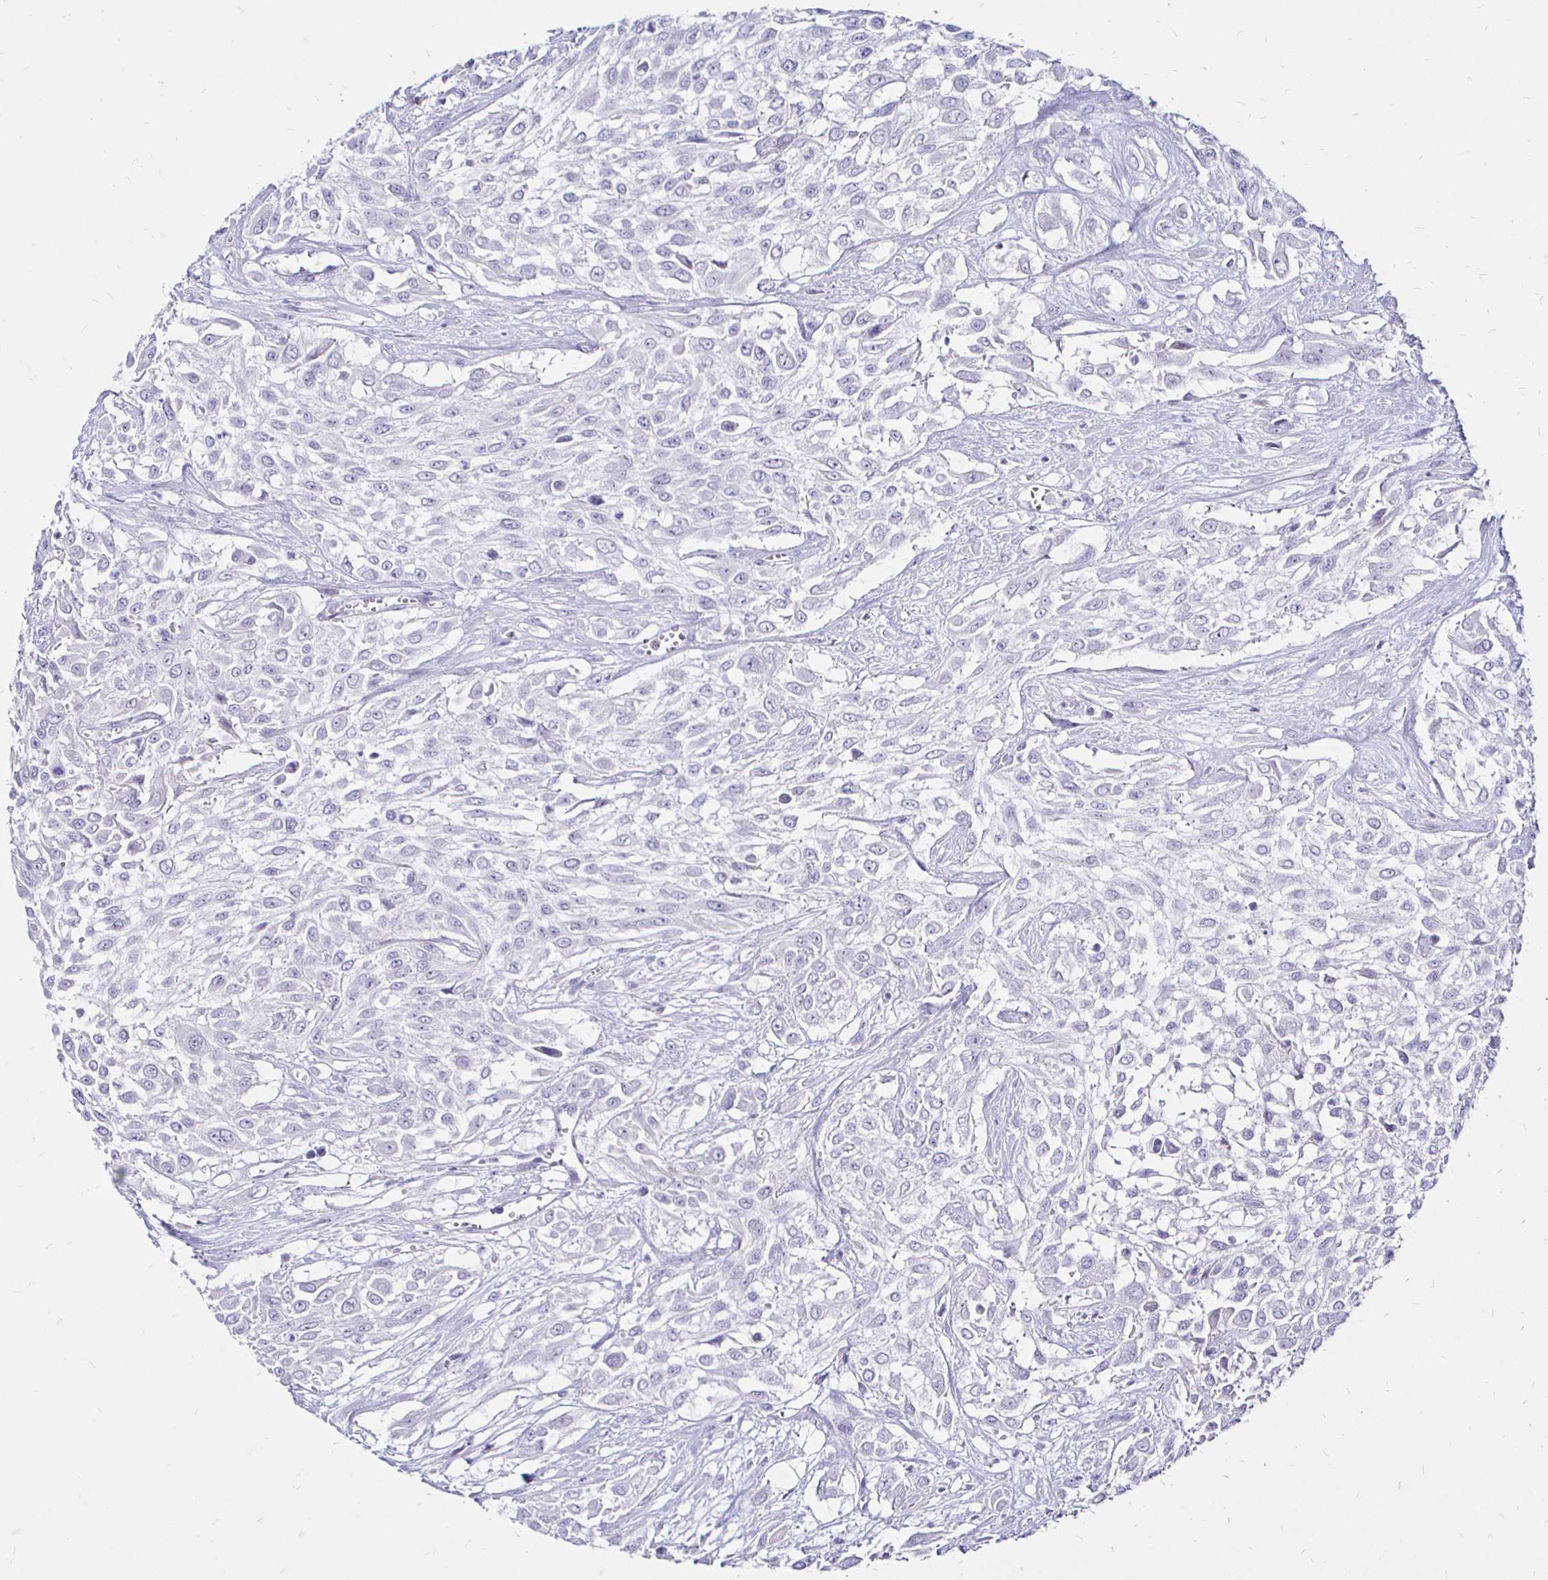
{"staining": {"intensity": "negative", "quantity": "none", "location": "none"}, "tissue": "urothelial cancer", "cell_type": "Tumor cells", "image_type": "cancer", "snomed": [{"axis": "morphology", "description": "Urothelial carcinoma, High grade"}, {"axis": "topography", "description": "Urinary bladder"}], "caption": "An IHC micrograph of urothelial cancer is shown. There is no staining in tumor cells of urothelial cancer. (Brightfield microscopy of DAB immunohistochemistry (IHC) at high magnification).", "gene": "IRGC", "patient": {"sex": "male", "age": 57}}